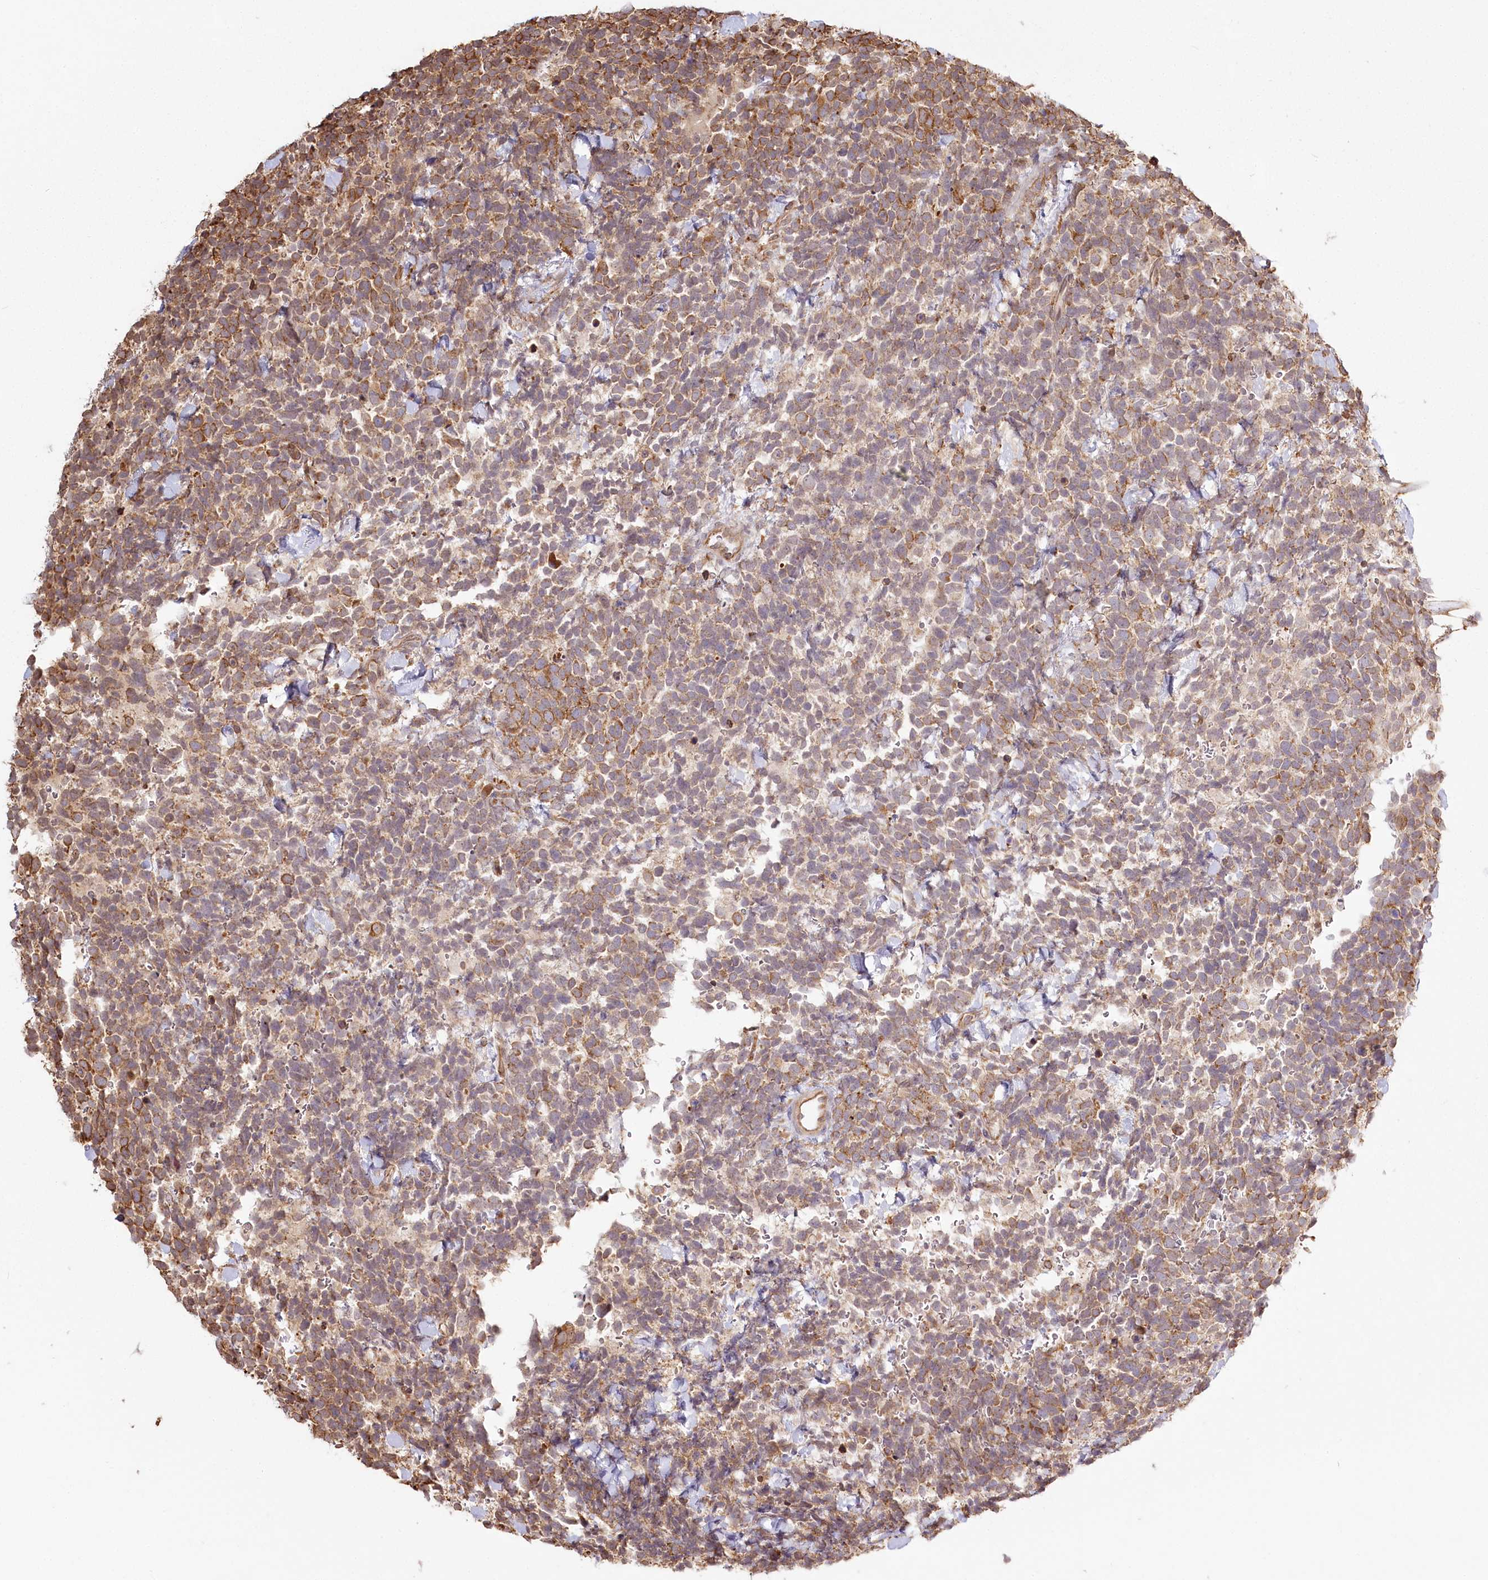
{"staining": {"intensity": "moderate", "quantity": ">75%", "location": "cytoplasmic/membranous"}, "tissue": "urothelial cancer", "cell_type": "Tumor cells", "image_type": "cancer", "snomed": [{"axis": "morphology", "description": "Urothelial carcinoma, High grade"}, {"axis": "topography", "description": "Urinary bladder"}], "caption": "Human urothelial cancer stained for a protein (brown) shows moderate cytoplasmic/membranous positive staining in about >75% of tumor cells.", "gene": "FAM13A", "patient": {"sex": "female", "age": 82}}